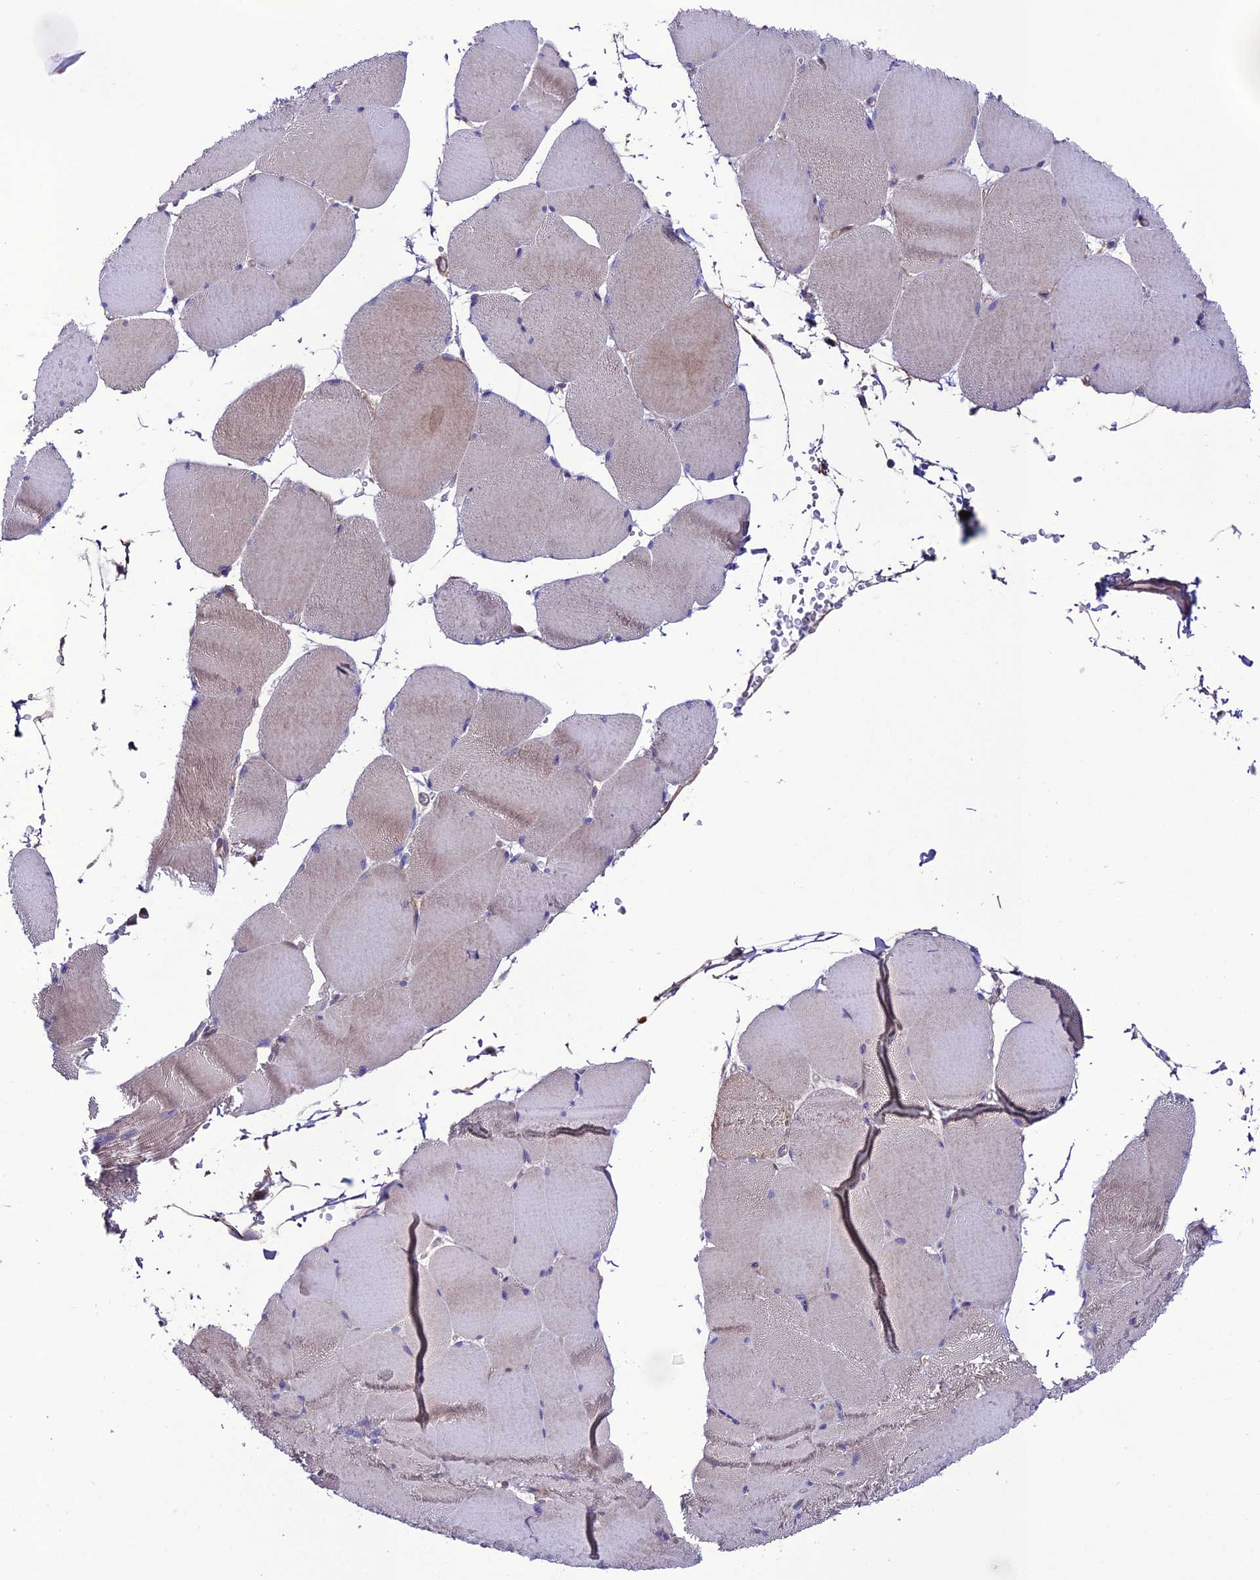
{"staining": {"intensity": "weak", "quantity": "25%-75%", "location": "cytoplasmic/membranous"}, "tissue": "skeletal muscle", "cell_type": "Myocytes", "image_type": "normal", "snomed": [{"axis": "morphology", "description": "Normal tissue, NOS"}, {"axis": "topography", "description": "Skeletal muscle"}, {"axis": "topography", "description": "Head-Neck"}], "caption": "About 25%-75% of myocytes in benign skeletal muscle reveal weak cytoplasmic/membranous protein positivity as visualized by brown immunohistochemical staining.", "gene": "PPIL3", "patient": {"sex": "male", "age": 66}}